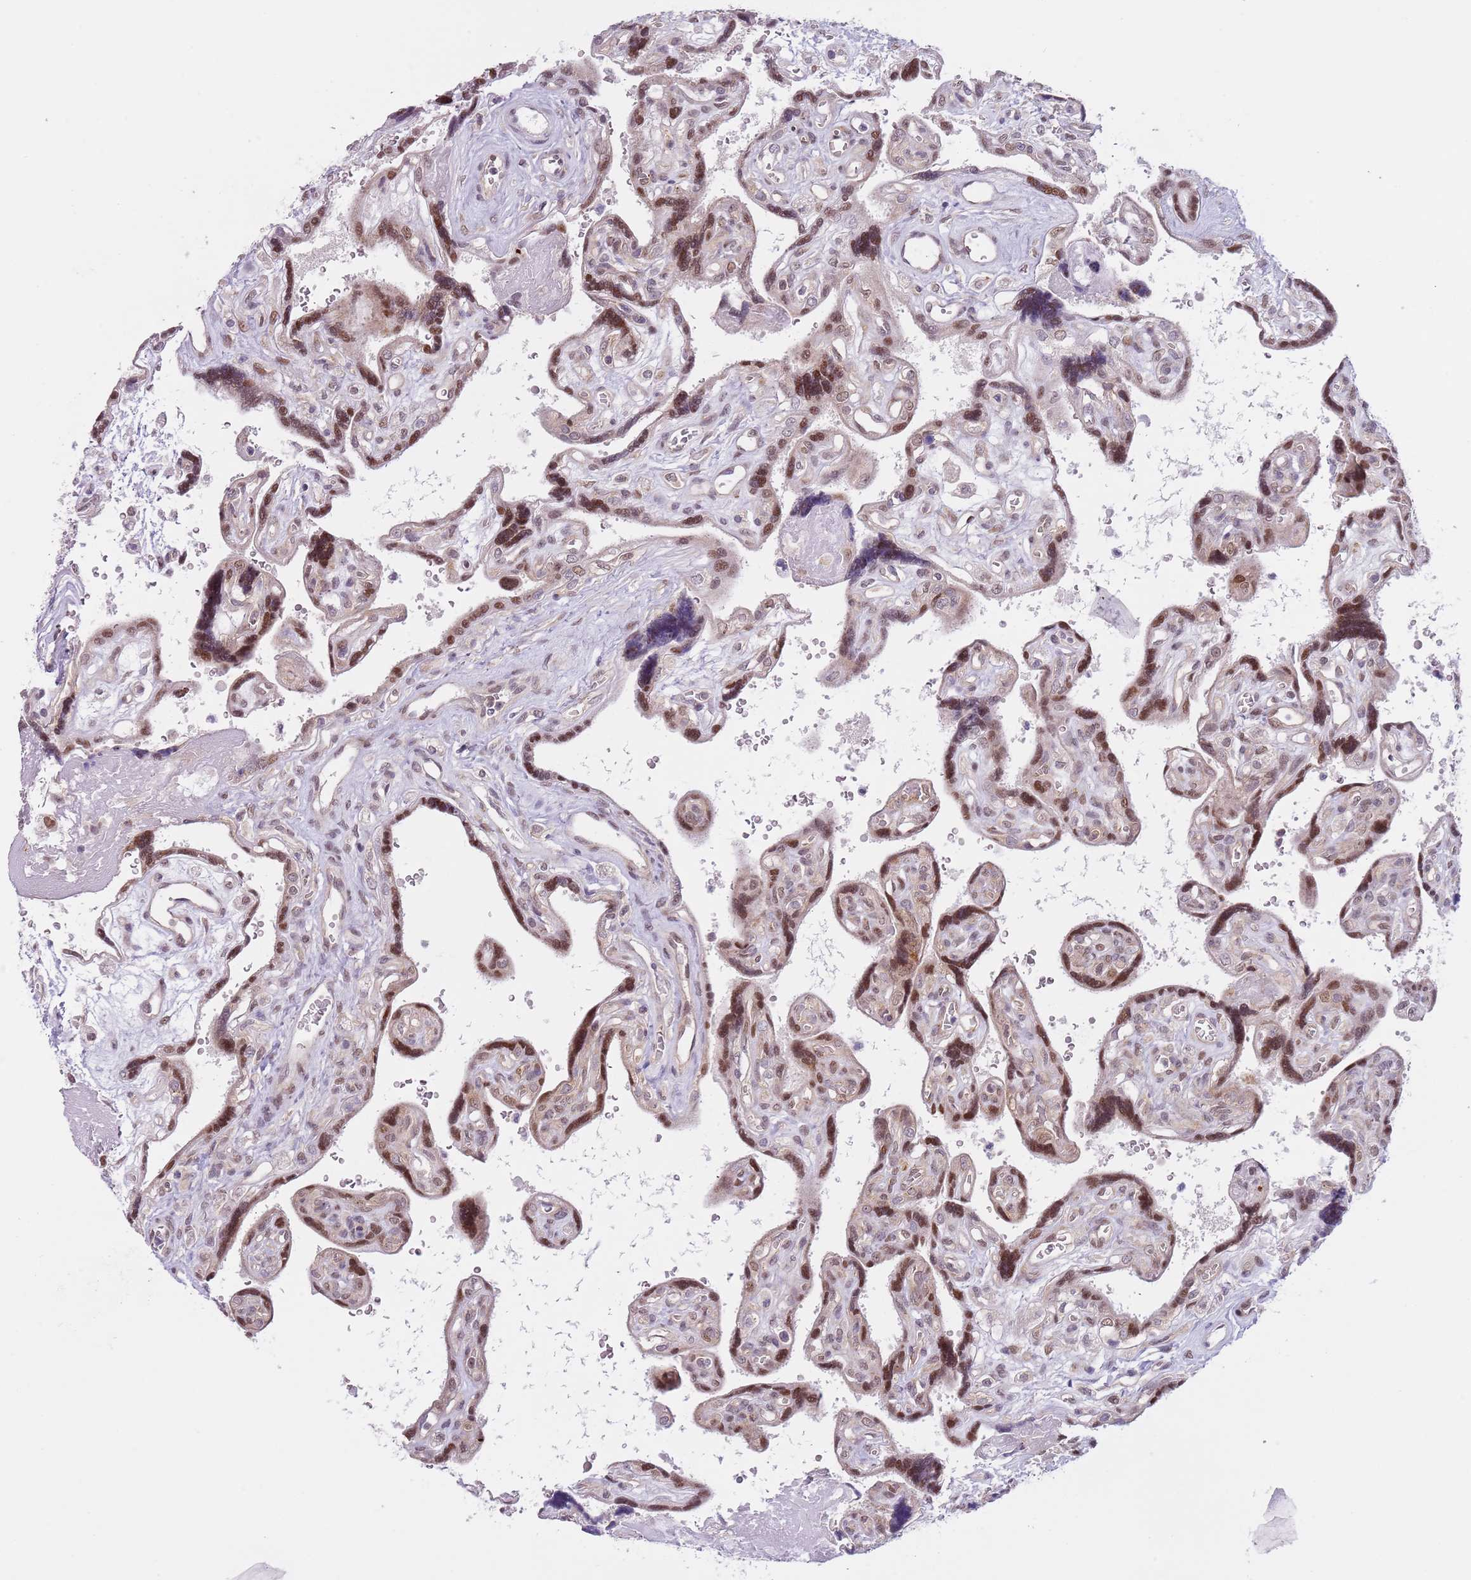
{"staining": {"intensity": "moderate", "quantity": ">75%", "location": "nuclear"}, "tissue": "placenta", "cell_type": "Trophoblastic cells", "image_type": "normal", "snomed": [{"axis": "morphology", "description": "Normal tissue, NOS"}, {"axis": "topography", "description": "Placenta"}], "caption": "Unremarkable placenta was stained to show a protein in brown. There is medium levels of moderate nuclear staining in approximately >75% of trophoblastic cells. The protein of interest is shown in brown color, while the nuclei are stained blue.", "gene": "SLC25A32", "patient": {"sex": "female", "age": 39}}